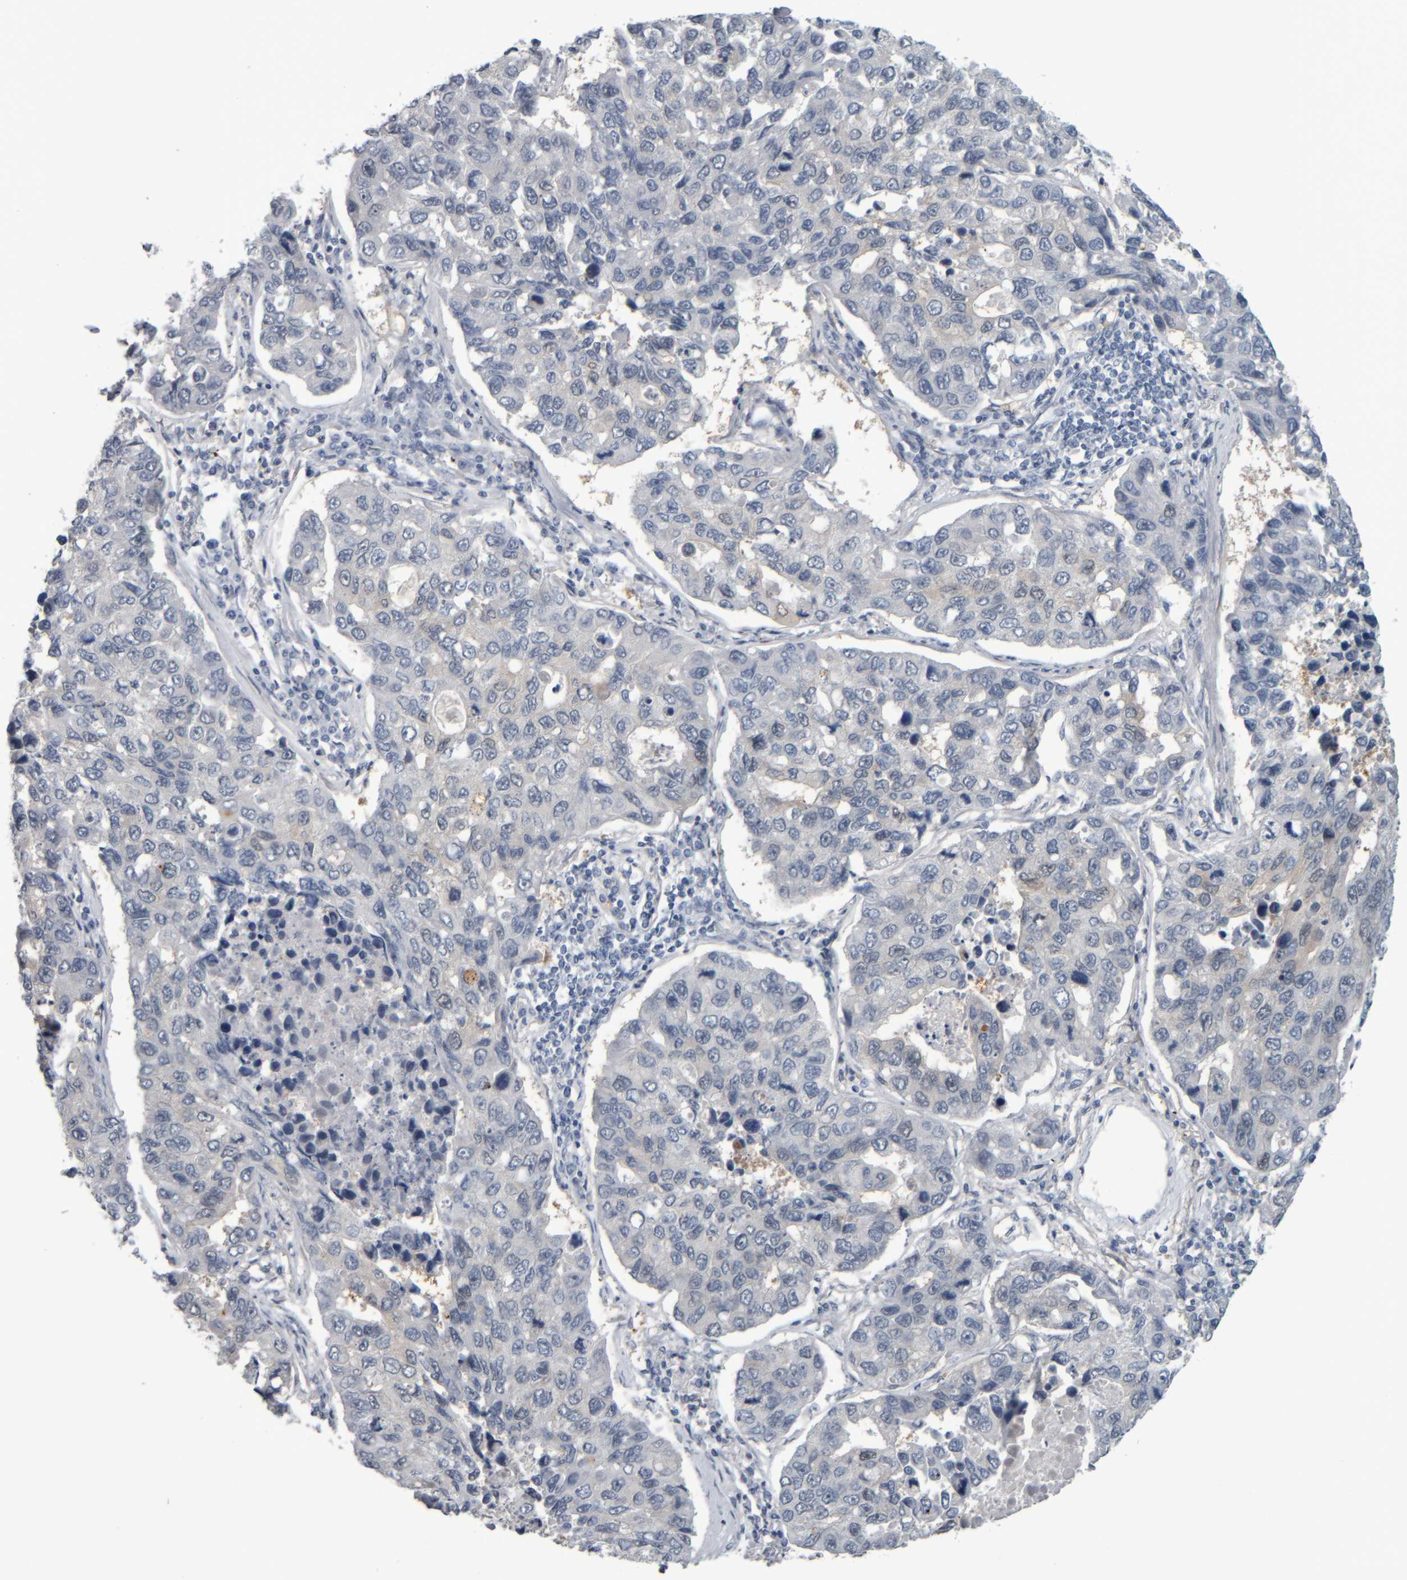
{"staining": {"intensity": "negative", "quantity": "none", "location": "none"}, "tissue": "lung cancer", "cell_type": "Tumor cells", "image_type": "cancer", "snomed": [{"axis": "morphology", "description": "Adenocarcinoma, NOS"}, {"axis": "topography", "description": "Lung"}], "caption": "Protein analysis of lung adenocarcinoma reveals no significant expression in tumor cells. (Brightfield microscopy of DAB immunohistochemistry at high magnification).", "gene": "COL14A1", "patient": {"sex": "male", "age": 64}}